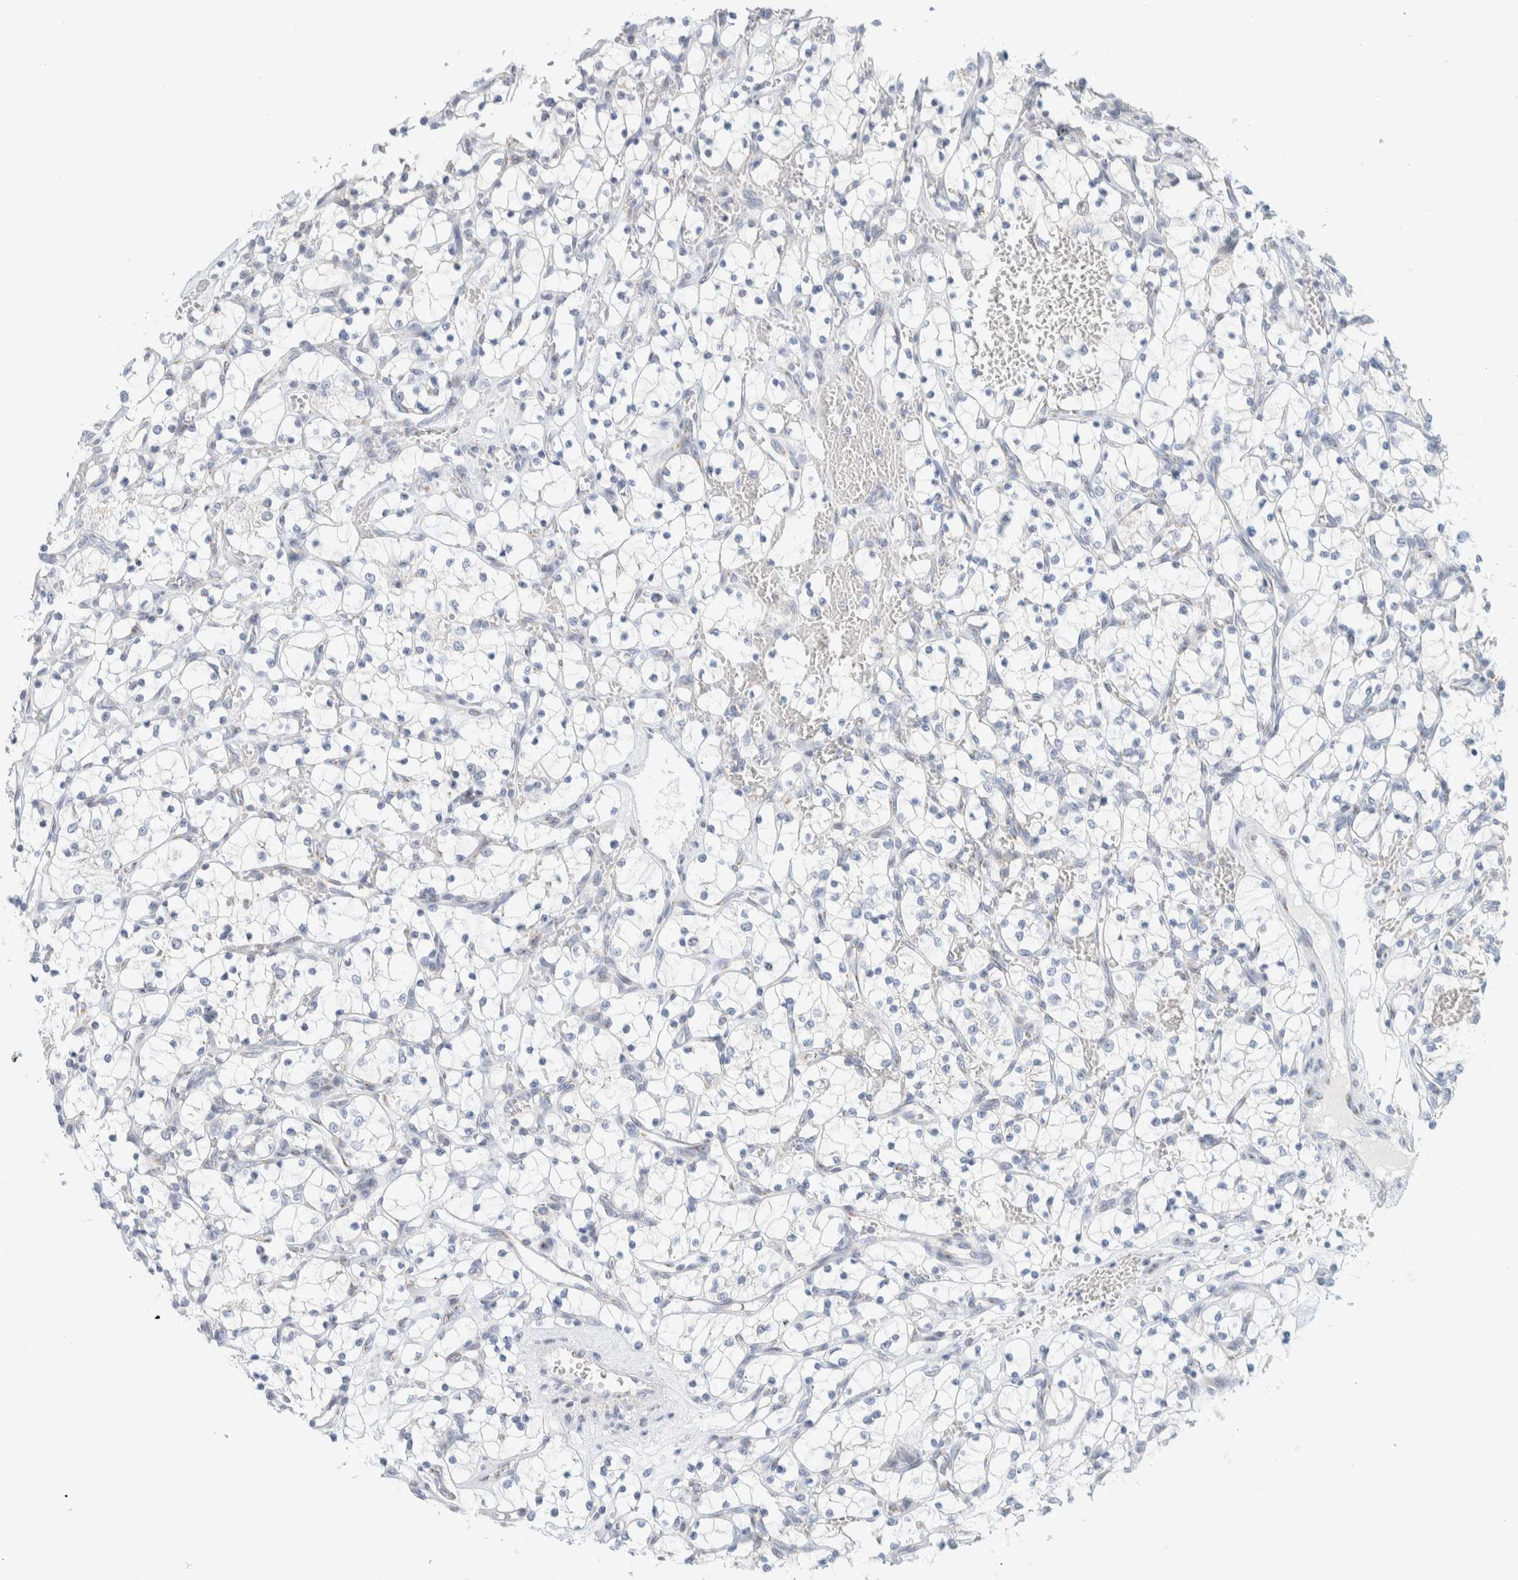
{"staining": {"intensity": "negative", "quantity": "none", "location": "none"}, "tissue": "renal cancer", "cell_type": "Tumor cells", "image_type": "cancer", "snomed": [{"axis": "morphology", "description": "Adenocarcinoma, NOS"}, {"axis": "topography", "description": "Kidney"}], "caption": "DAB (3,3'-diaminobenzidine) immunohistochemical staining of human renal adenocarcinoma reveals no significant positivity in tumor cells.", "gene": "SPNS3", "patient": {"sex": "female", "age": 69}}